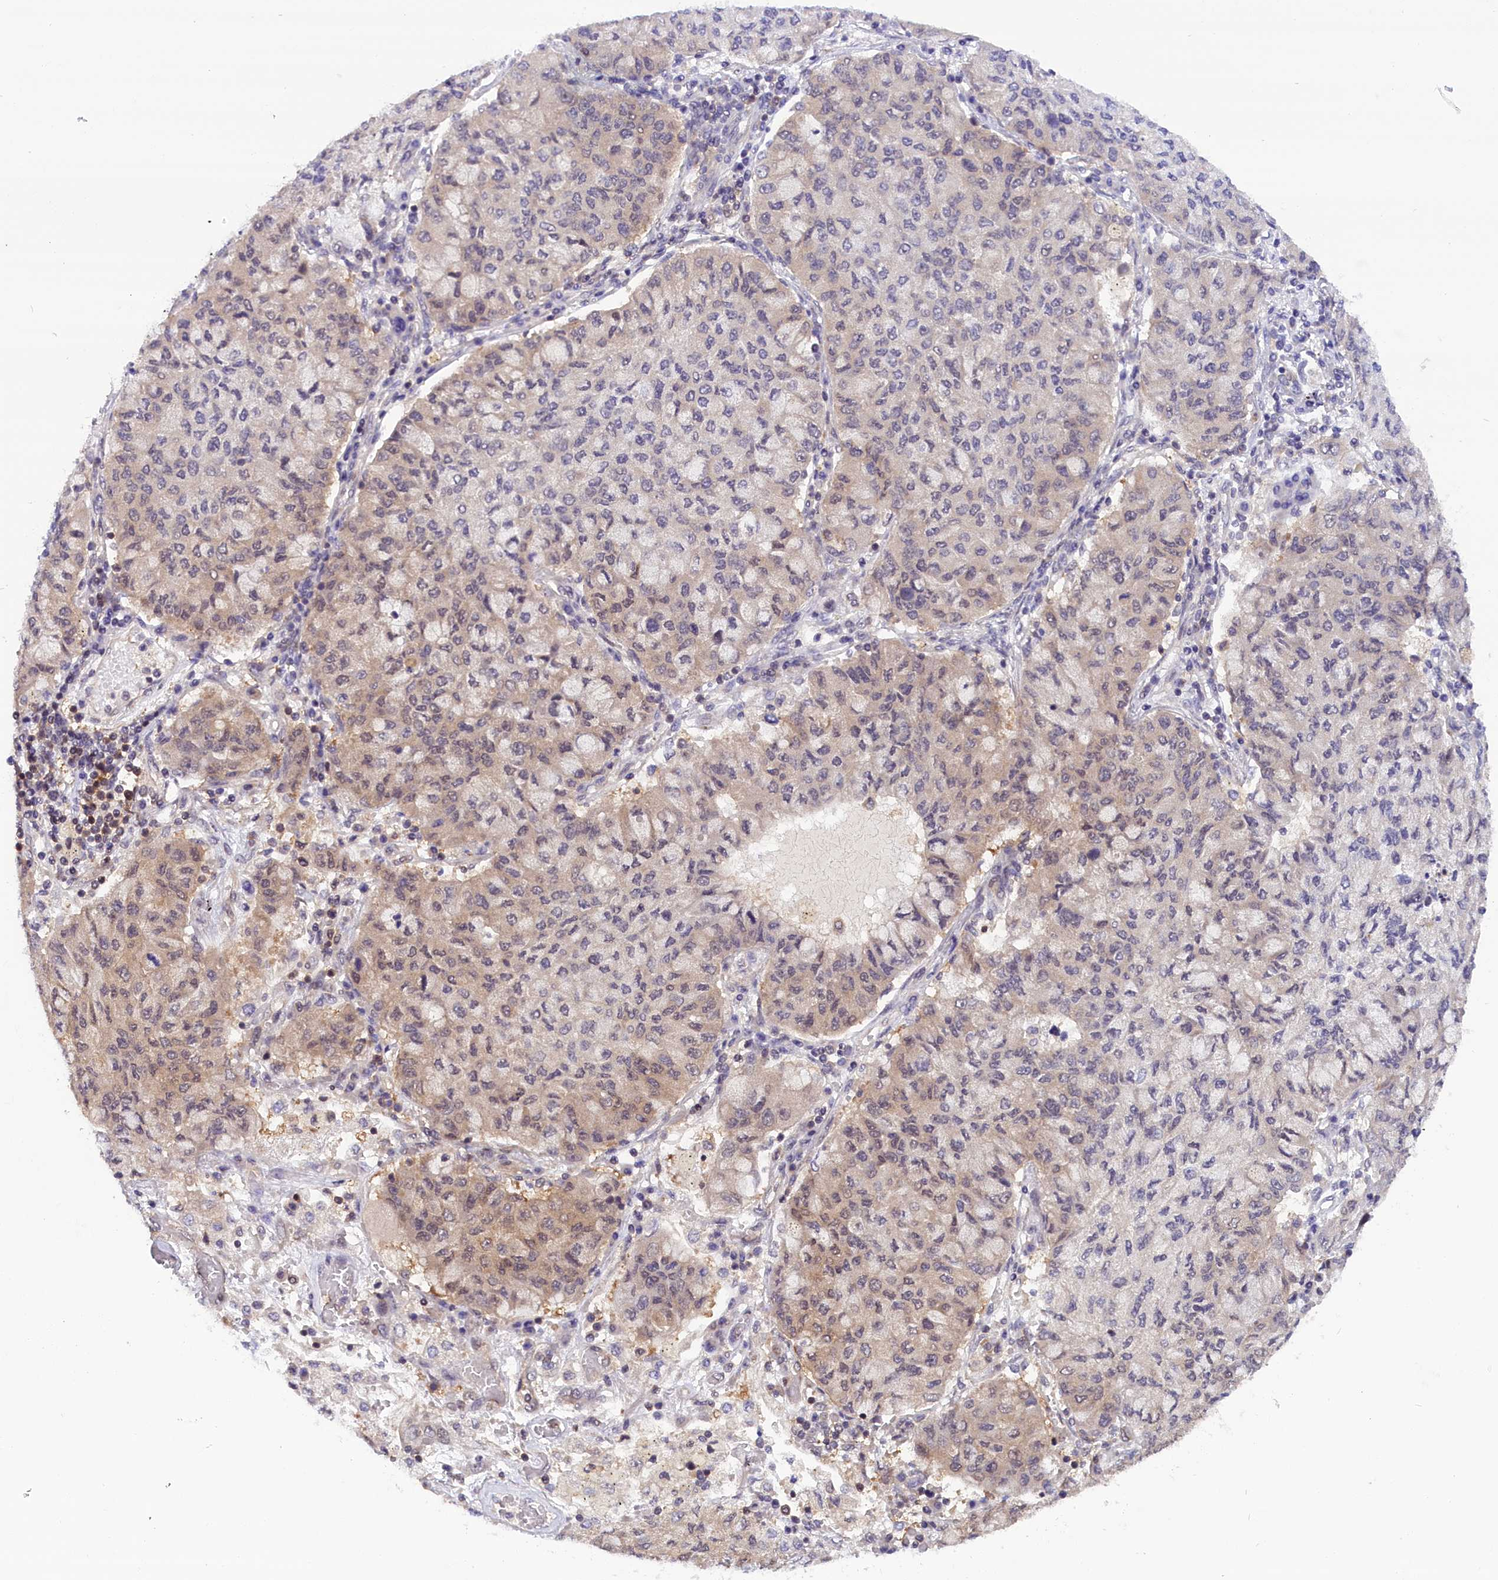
{"staining": {"intensity": "weak", "quantity": "<25%", "location": "cytoplasmic/membranous"}, "tissue": "lung cancer", "cell_type": "Tumor cells", "image_type": "cancer", "snomed": [{"axis": "morphology", "description": "Squamous cell carcinoma, NOS"}, {"axis": "topography", "description": "Lung"}], "caption": "Immunohistochemistry (IHC) histopathology image of human lung cancer (squamous cell carcinoma) stained for a protein (brown), which reveals no positivity in tumor cells.", "gene": "TBCB", "patient": {"sex": "male", "age": 74}}